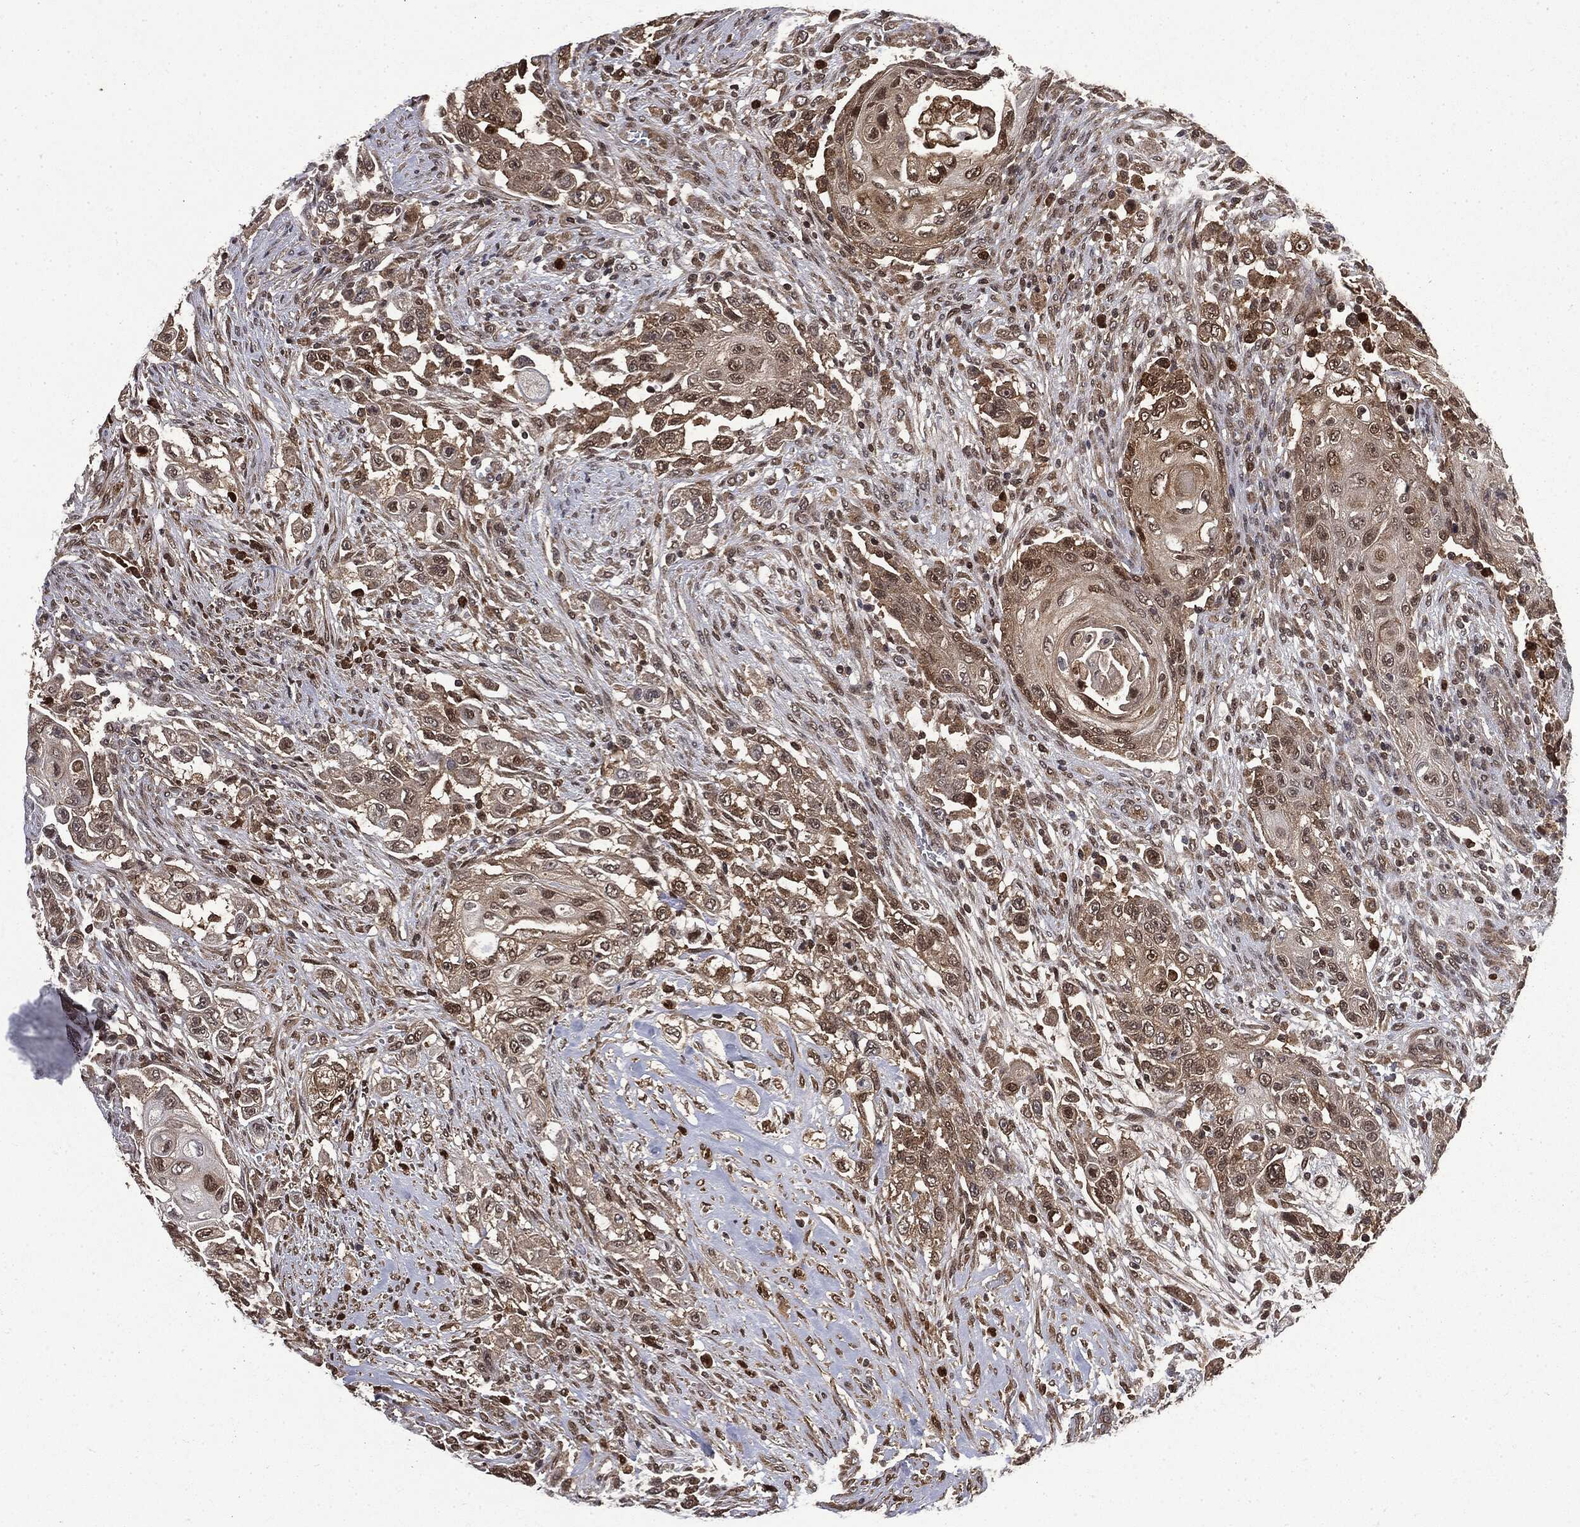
{"staining": {"intensity": "weak", "quantity": ">75%", "location": "cytoplasmic/membranous"}, "tissue": "urothelial cancer", "cell_type": "Tumor cells", "image_type": "cancer", "snomed": [{"axis": "morphology", "description": "Urothelial carcinoma, High grade"}, {"axis": "topography", "description": "Urinary bladder"}], "caption": "Protein analysis of urothelial cancer tissue demonstrates weak cytoplasmic/membranous positivity in about >75% of tumor cells.", "gene": "GPI", "patient": {"sex": "female", "age": 56}}